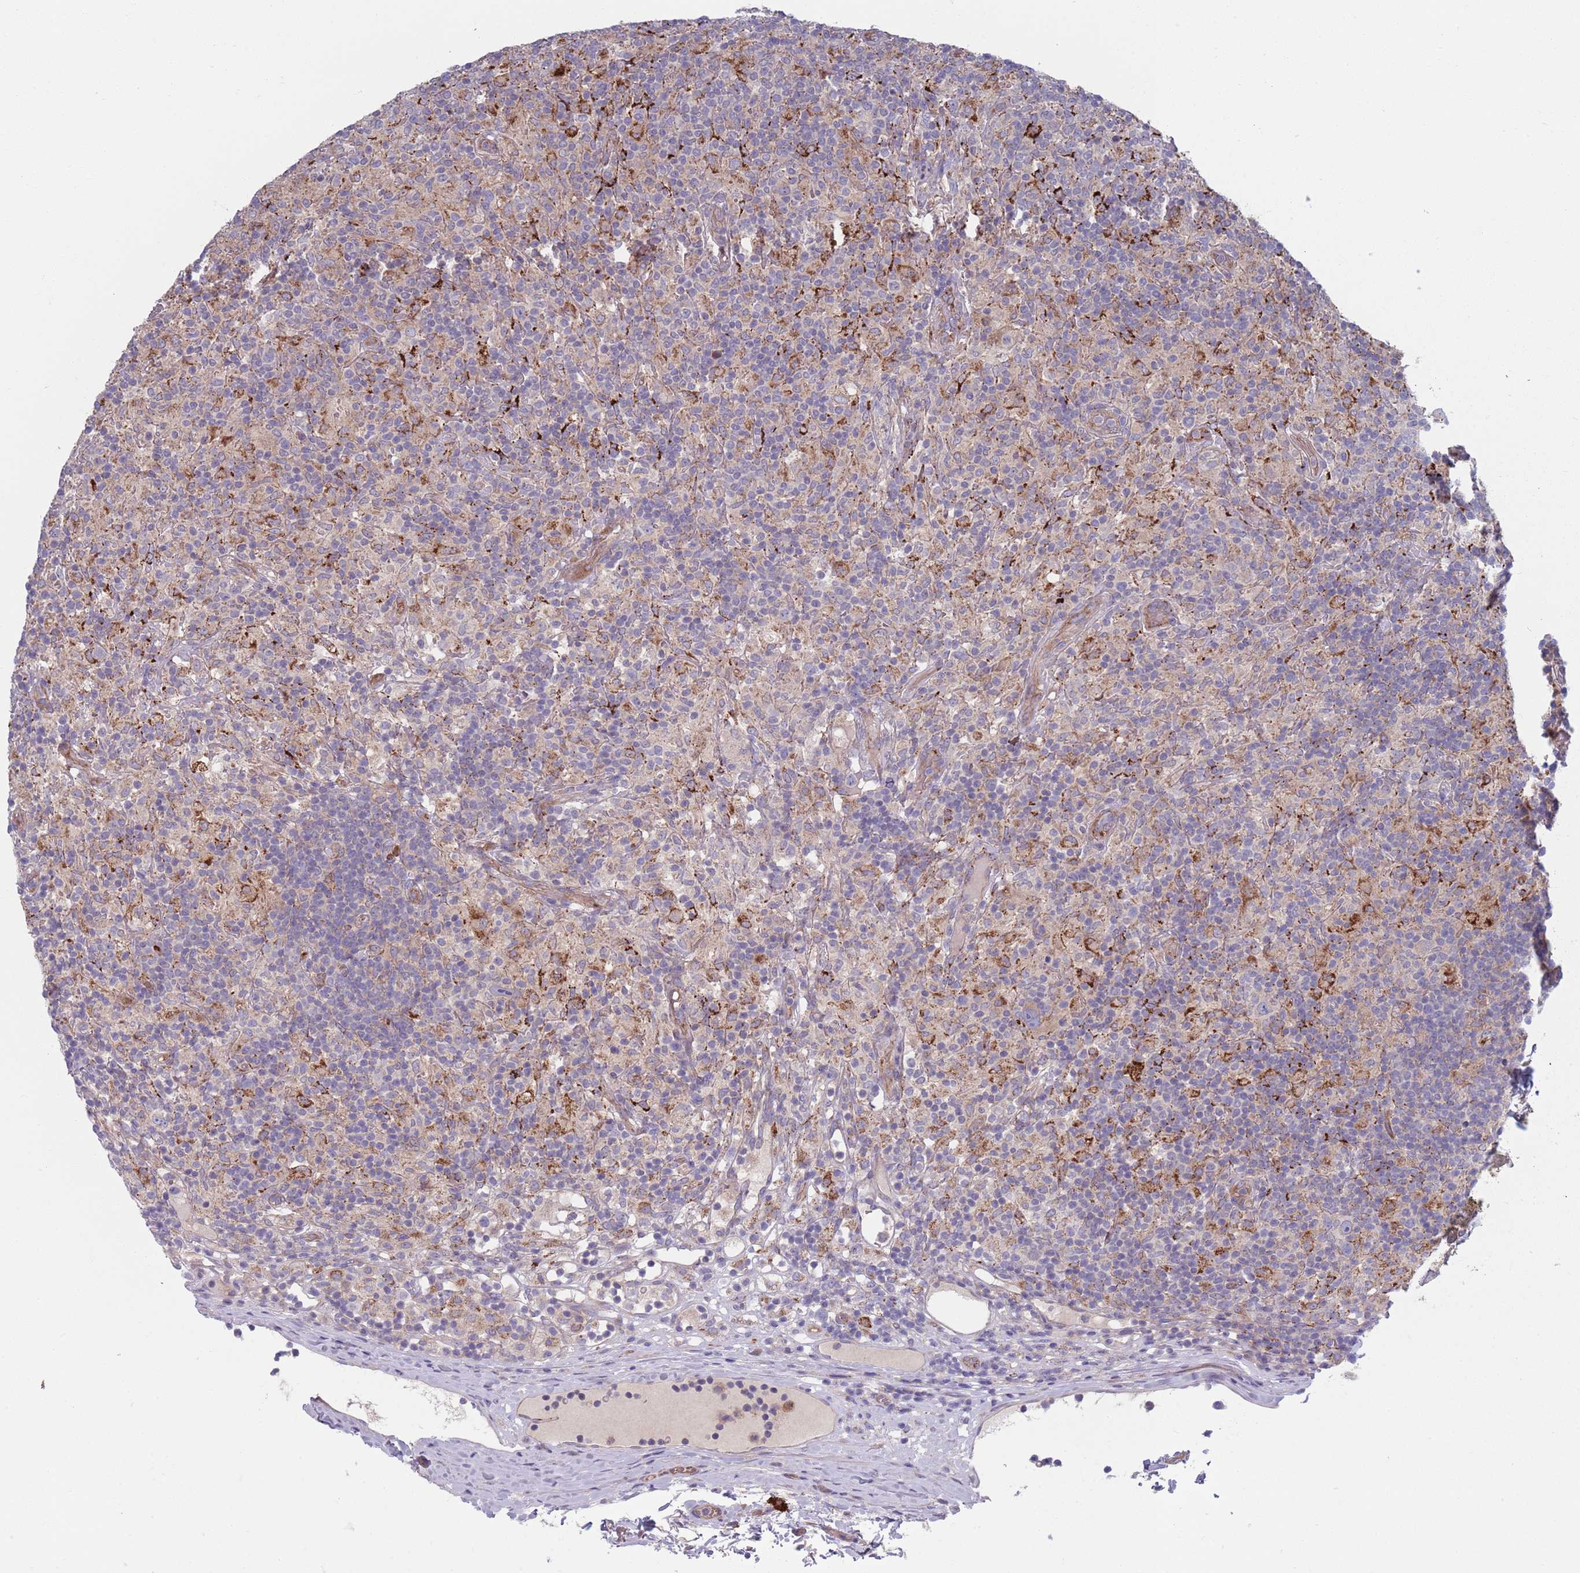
{"staining": {"intensity": "moderate", "quantity": ">75%", "location": "cytoplasmic/membranous"}, "tissue": "lymphoma", "cell_type": "Tumor cells", "image_type": "cancer", "snomed": [{"axis": "morphology", "description": "Hodgkin's disease, NOS"}, {"axis": "topography", "description": "Lymph node"}], "caption": "About >75% of tumor cells in lymphoma exhibit moderate cytoplasmic/membranous protein staining as visualized by brown immunohistochemical staining.", "gene": "TYW1", "patient": {"sex": "male", "age": 70}}